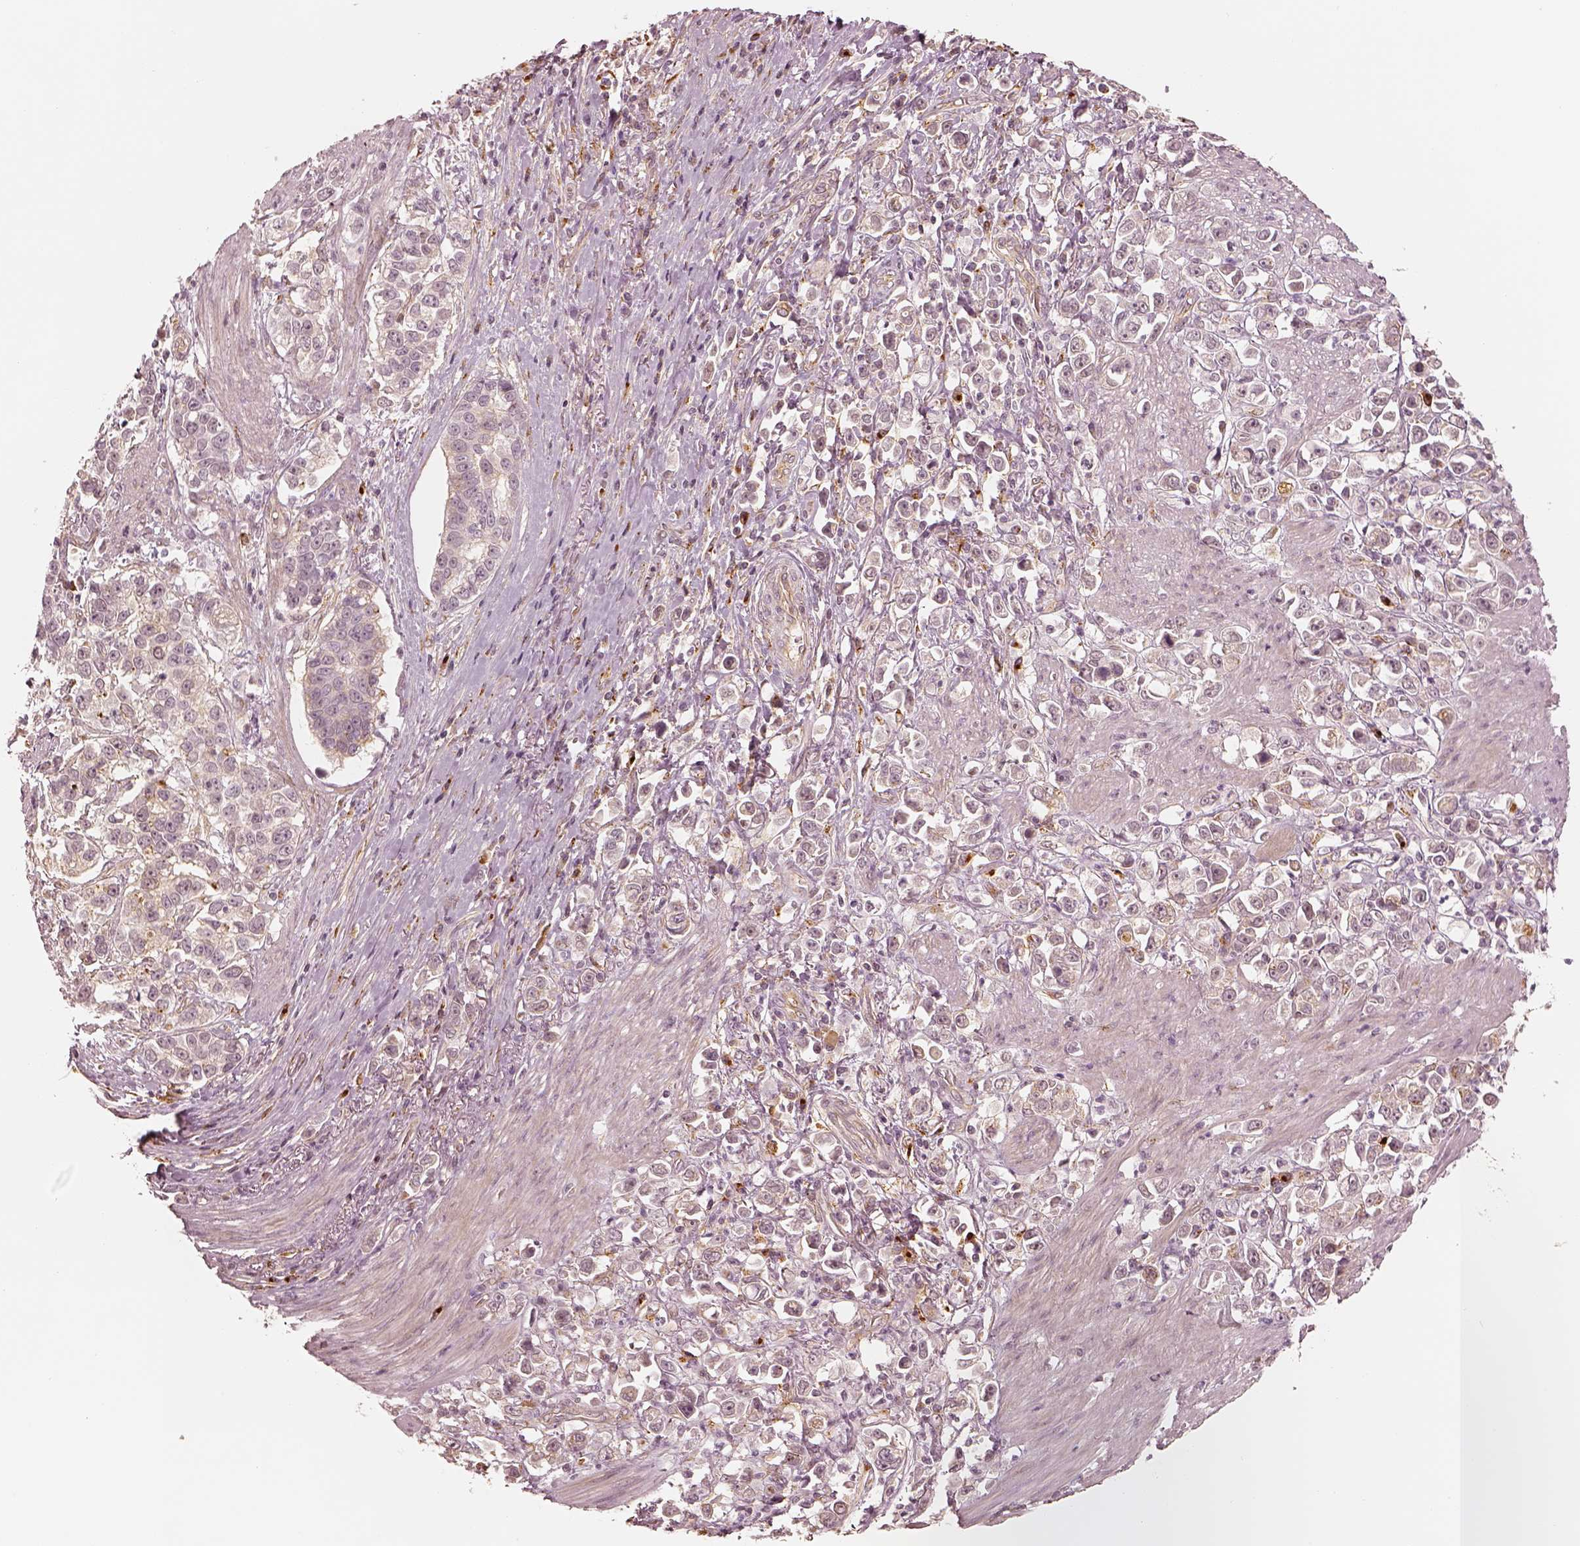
{"staining": {"intensity": "weak", "quantity": "<25%", "location": "cytoplasmic/membranous"}, "tissue": "stomach cancer", "cell_type": "Tumor cells", "image_type": "cancer", "snomed": [{"axis": "morphology", "description": "Adenocarcinoma, NOS"}, {"axis": "topography", "description": "Stomach"}], "caption": "Immunohistochemistry (IHC) image of human stomach cancer (adenocarcinoma) stained for a protein (brown), which shows no staining in tumor cells.", "gene": "GORASP2", "patient": {"sex": "male", "age": 93}}